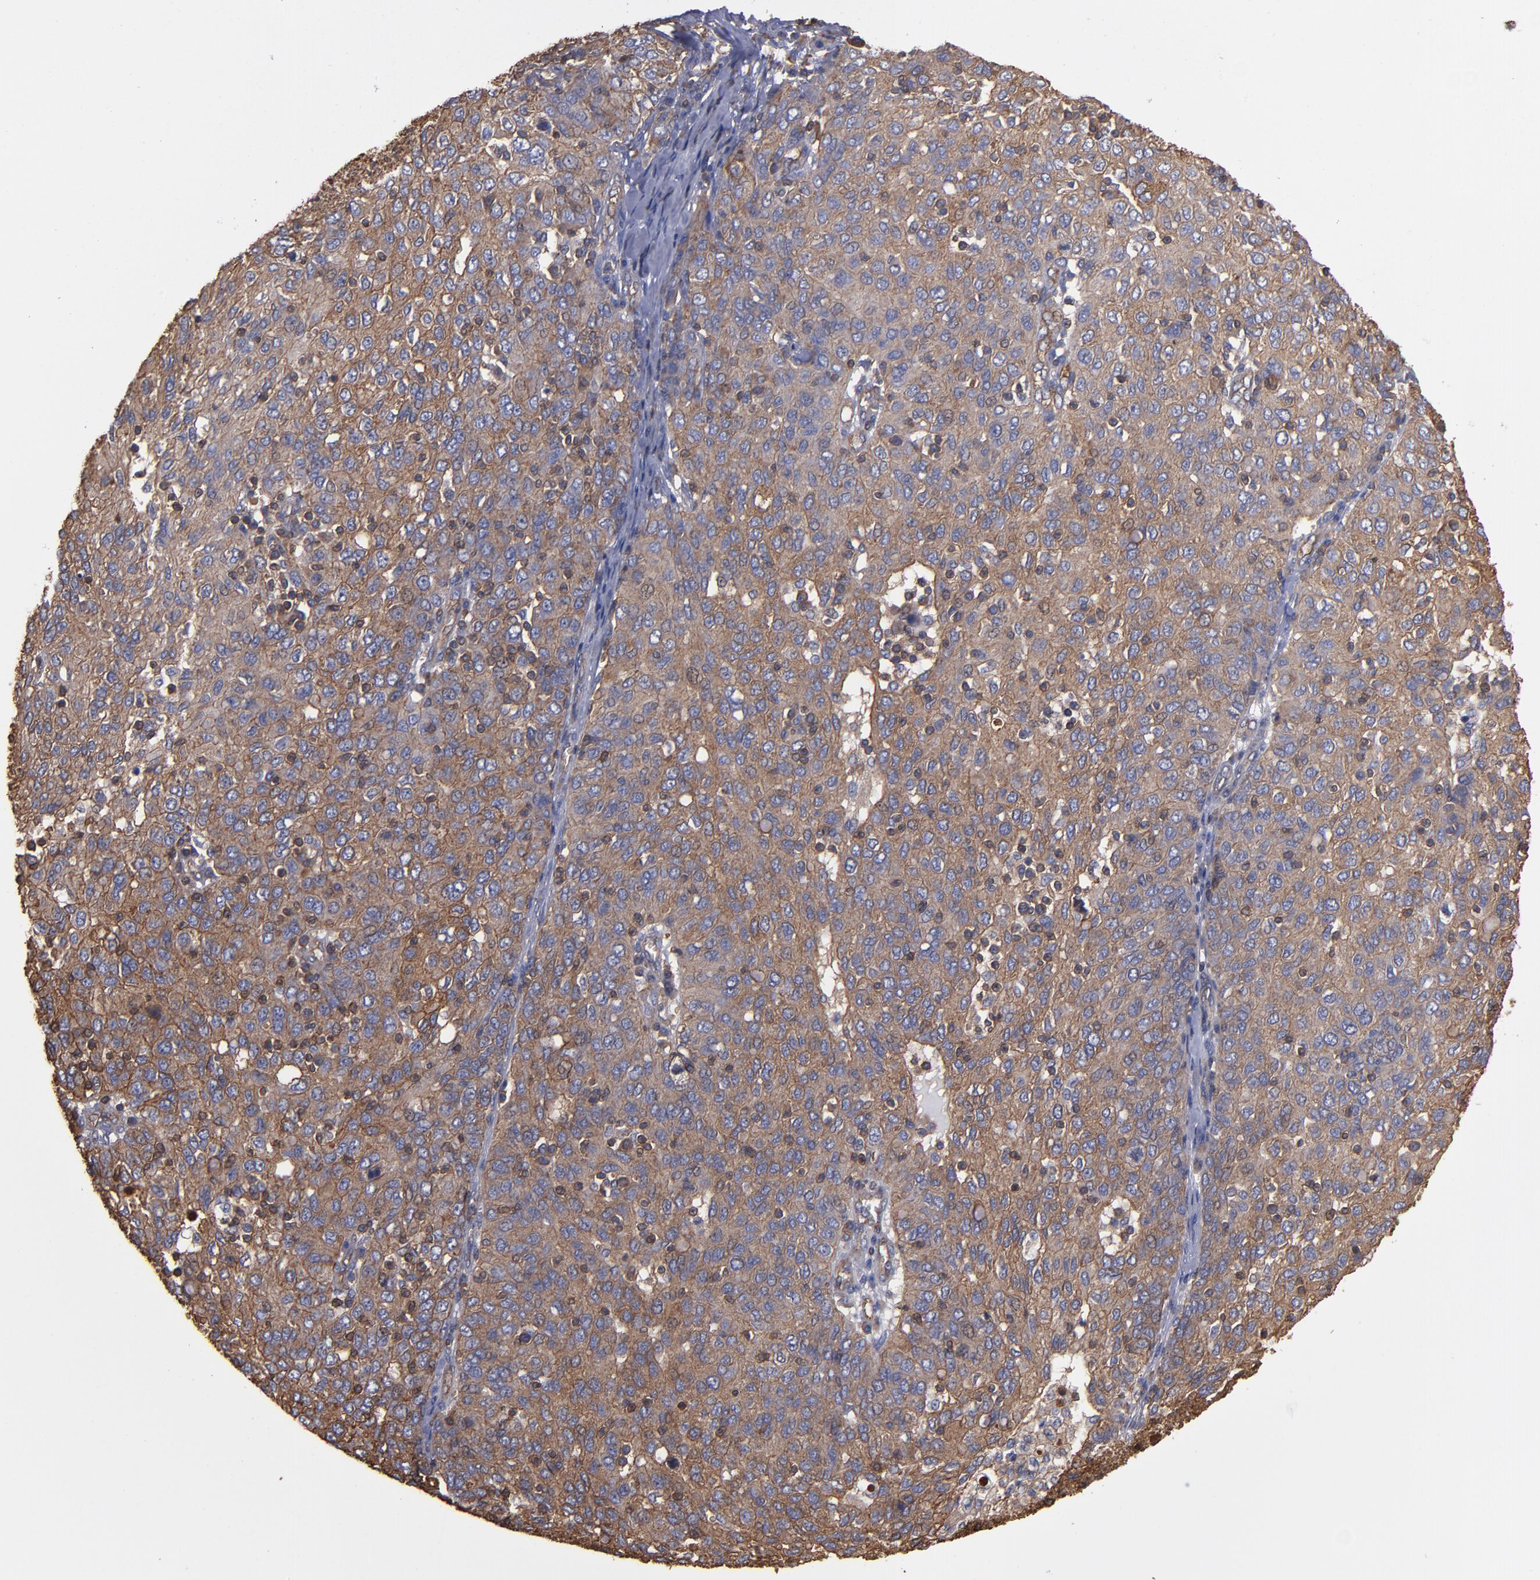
{"staining": {"intensity": "moderate", "quantity": ">75%", "location": "cytoplasmic/membranous"}, "tissue": "ovarian cancer", "cell_type": "Tumor cells", "image_type": "cancer", "snomed": [{"axis": "morphology", "description": "Carcinoma, endometroid"}, {"axis": "topography", "description": "Ovary"}], "caption": "About >75% of tumor cells in human ovarian cancer (endometroid carcinoma) show moderate cytoplasmic/membranous protein positivity as visualized by brown immunohistochemical staining.", "gene": "ACTN4", "patient": {"sex": "female", "age": 50}}